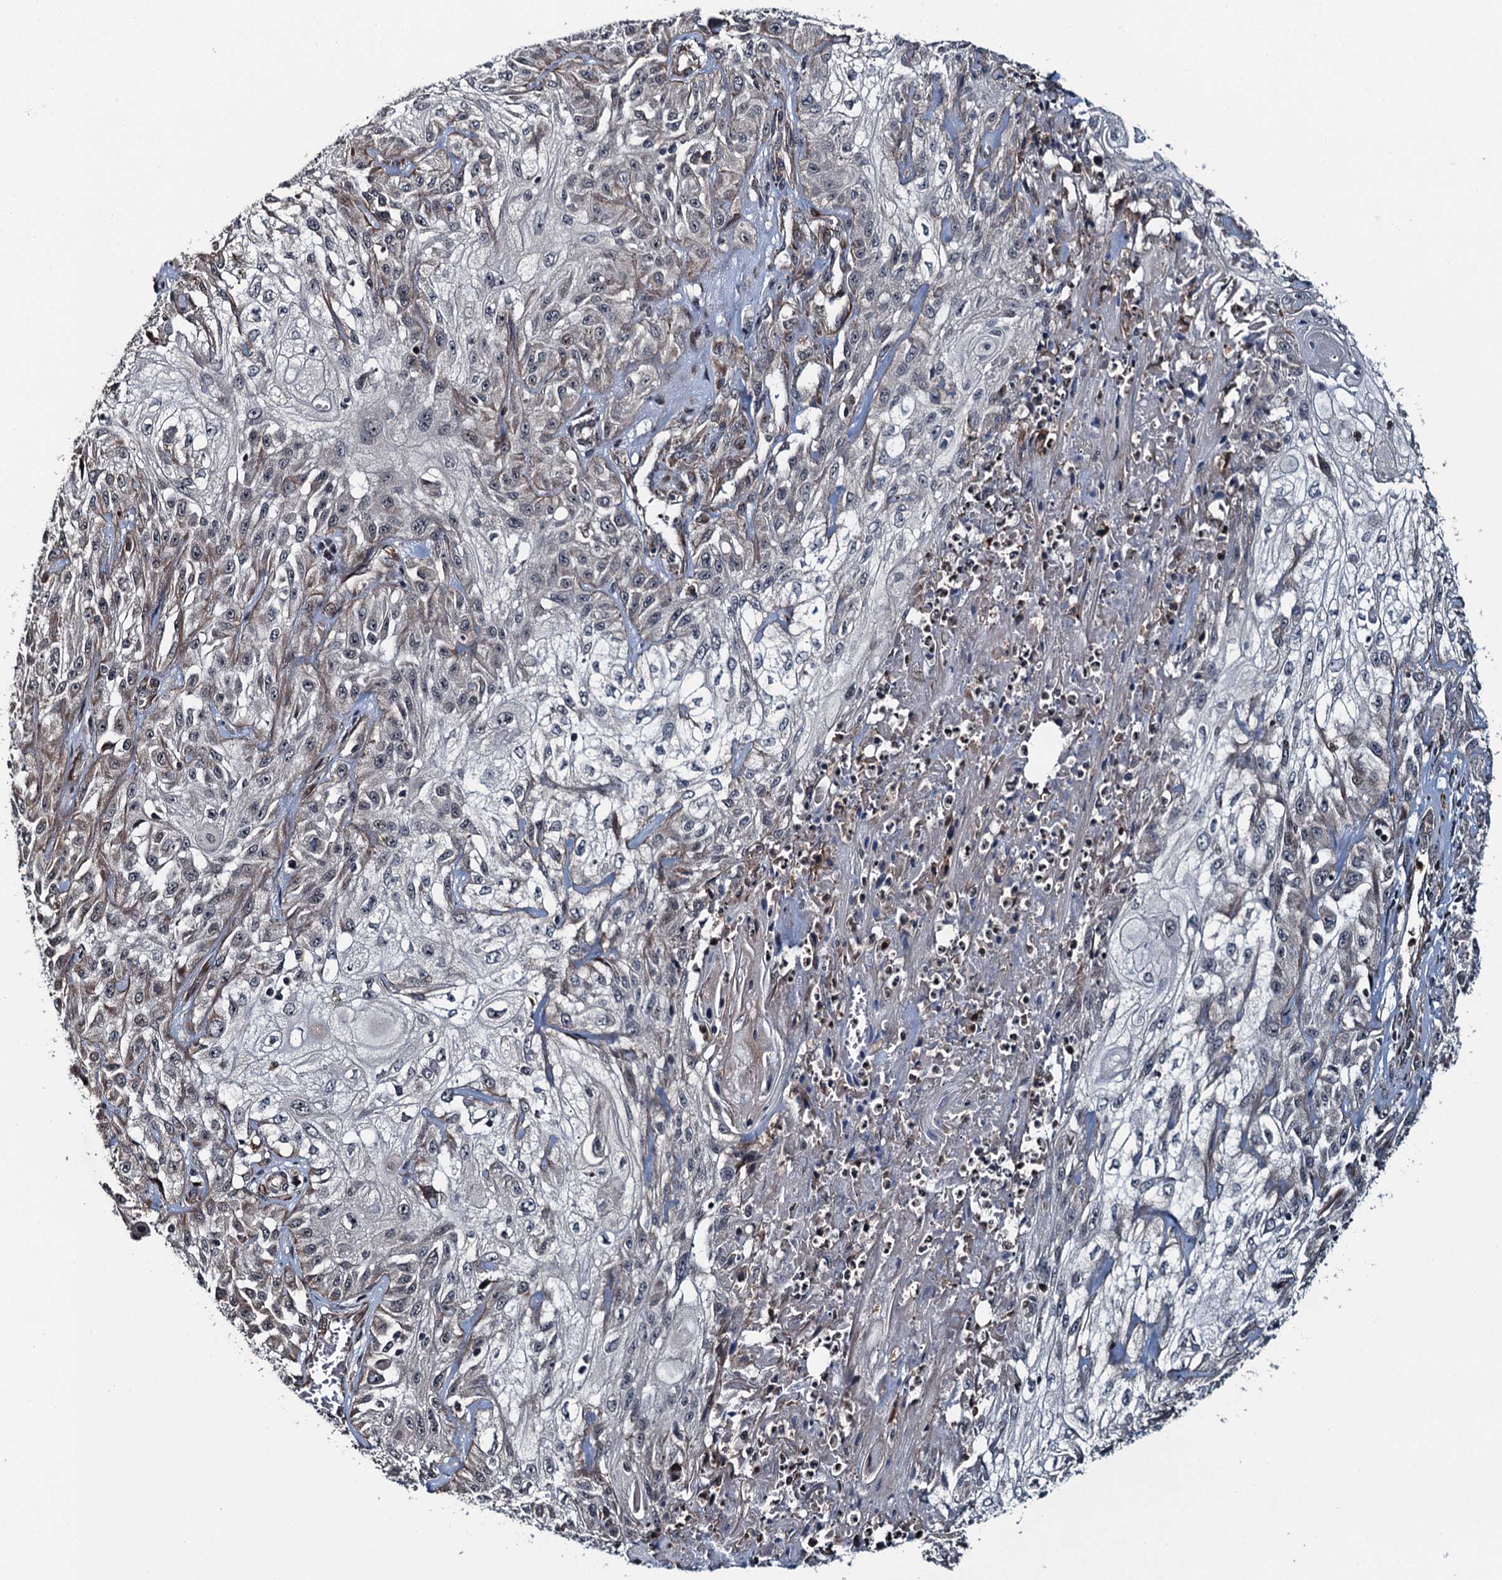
{"staining": {"intensity": "negative", "quantity": "none", "location": "none"}, "tissue": "skin cancer", "cell_type": "Tumor cells", "image_type": "cancer", "snomed": [{"axis": "morphology", "description": "Squamous cell carcinoma, NOS"}, {"axis": "morphology", "description": "Squamous cell carcinoma, metastatic, NOS"}, {"axis": "topography", "description": "Skin"}, {"axis": "topography", "description": "Lymph node"}], "caption": "This histopathology image is of skin metastatic squamous cell carcinoma stained with immunohistochemistry to label a protein in brown with the nuclei are counter-stained blue. There is no staining in tumor cells.", "gene": "WHAMM", "patient": {"sex": "male", "age": 75}}